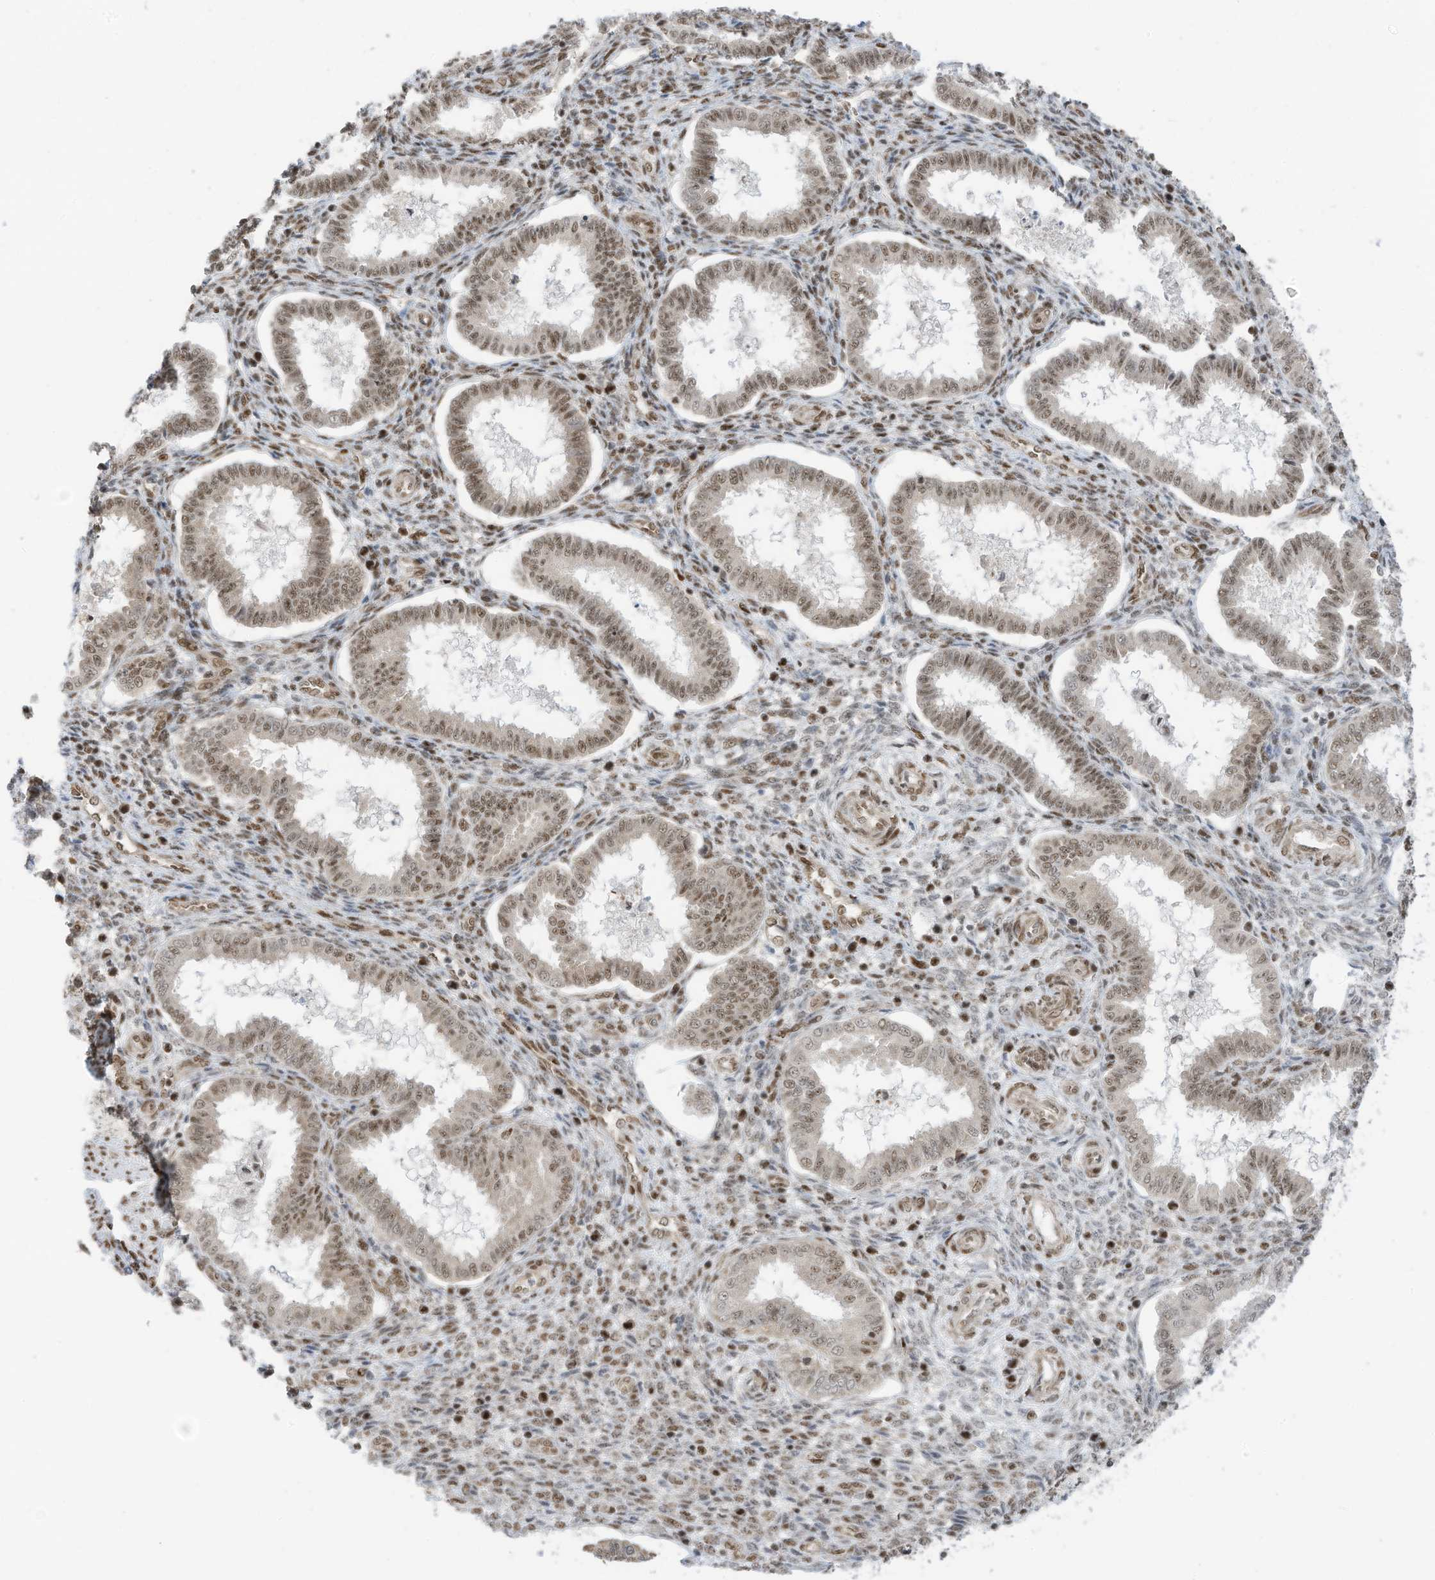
{"staining": {"intensity": "weak", "quantity": "<25%", "location": "nuclear"}, "tissue": "endometrium", "cell_type": "Cells in endometrial stroma", "image_type": "normal", "snomed": [{"axis": "morphology", "description": "Normal tissue, NOS"}, {"axis": "topography", "description": "Endometrium"}], "caption": "IHC micrograph of normal endometrium stained for a protein (brown), which displays no staining in cells in endometrial stroma.", "gene": "AURKAIP1", "patient": {"sex": "female", "age": 24}}